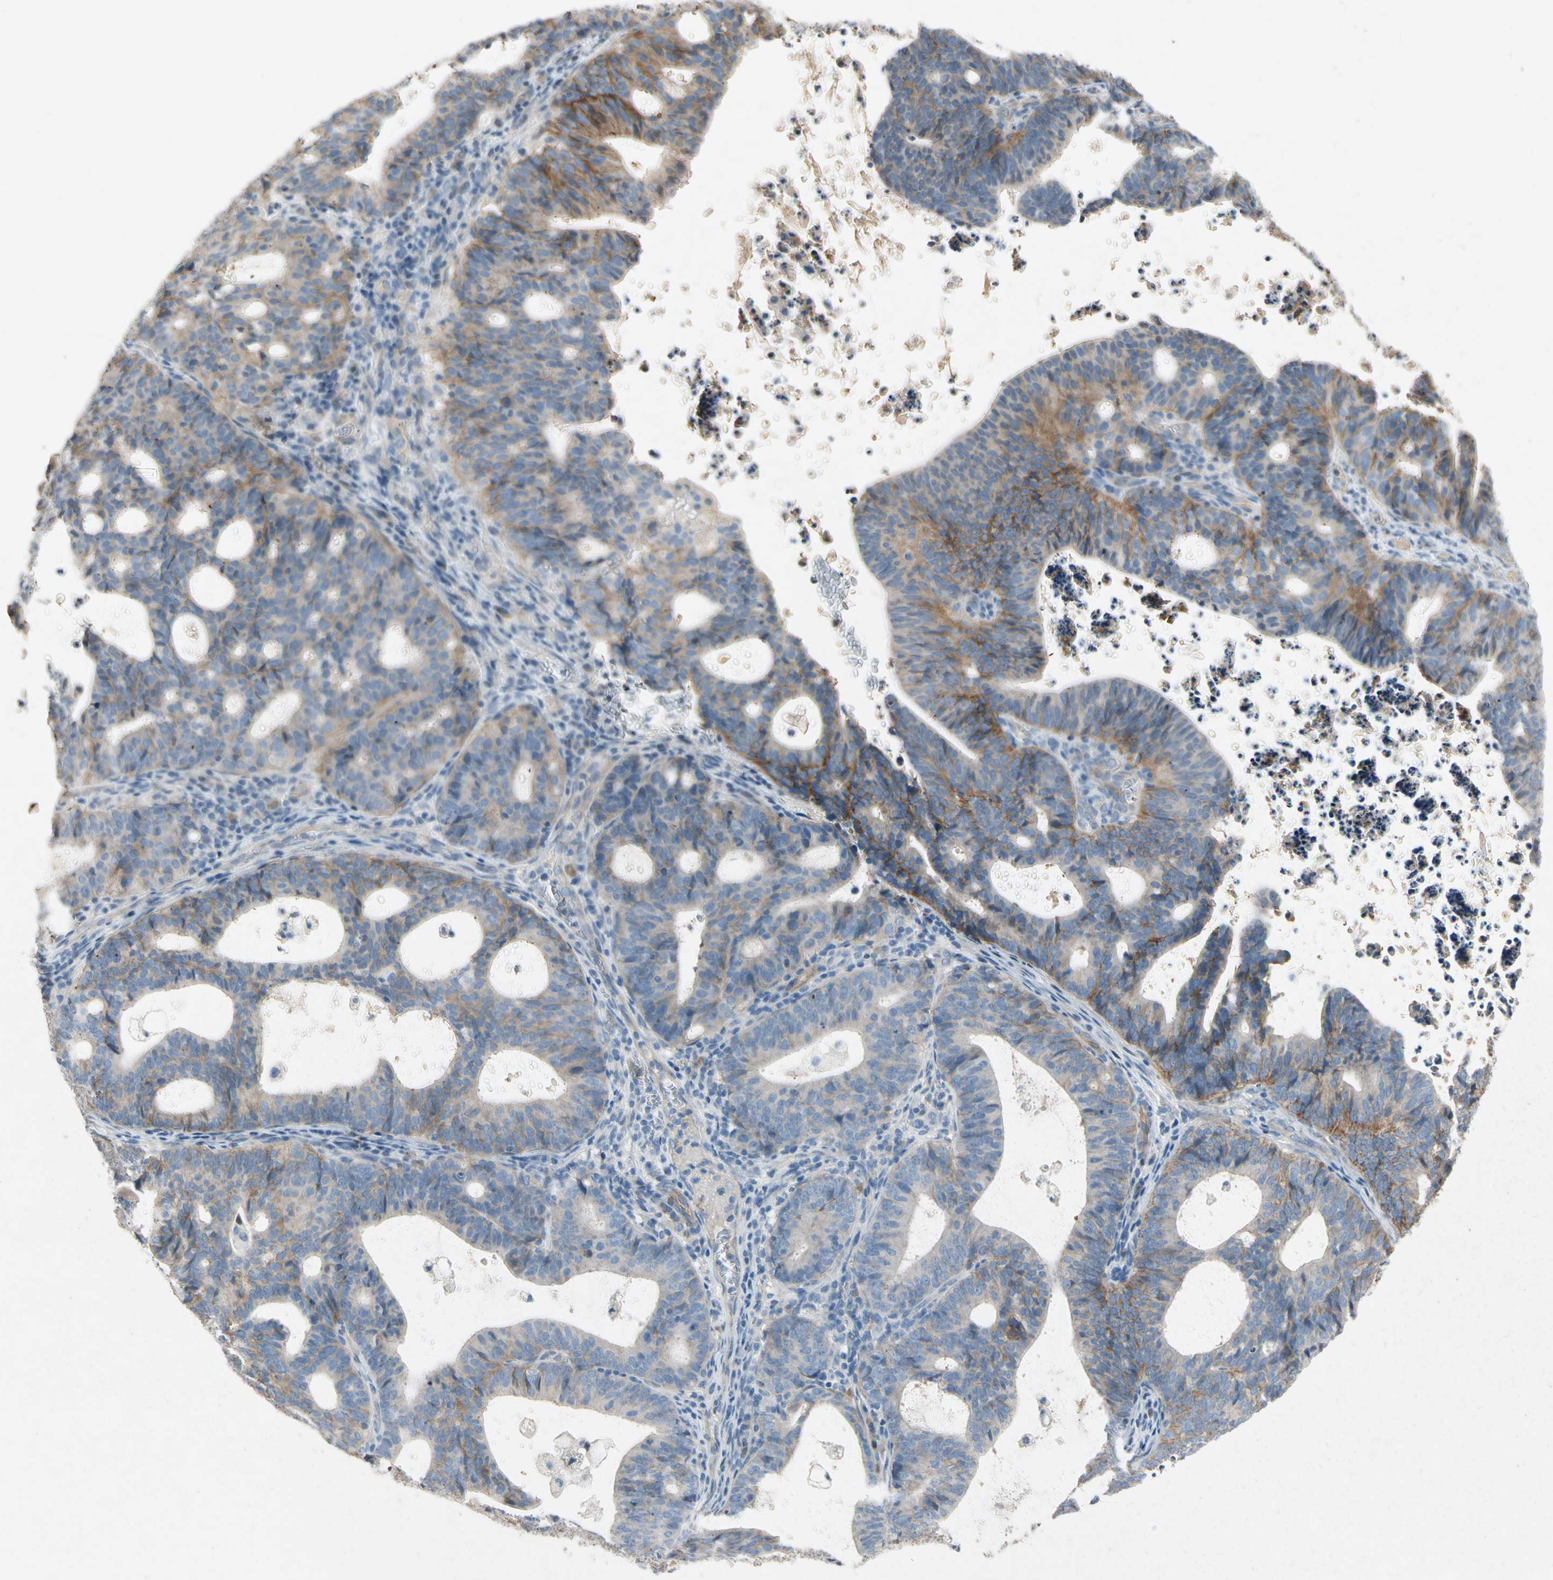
{"staining": {"intensity": "moderate", "quantity": "25%-75%", "location": "cytoplasmic/membranous"}, "tissue": "endometrial cancer", "cell_type": "Tumor cells", "image_type": "cancer", "snomed": [{"axis": "morphology", "description": "Adenocarcinoma, NOS"}, {"axis": "topography", "description": "Uterus"}], "caption": "Immunohistochemical staining of human adenocarcinoma (endometrial) demonstrates medium levels of moderate cytoplasmic/membranous staining in approximately 25%-75% of tumor cells.", "gene": "ITGA3", "patient": {"sex": "female", "age": 83}}